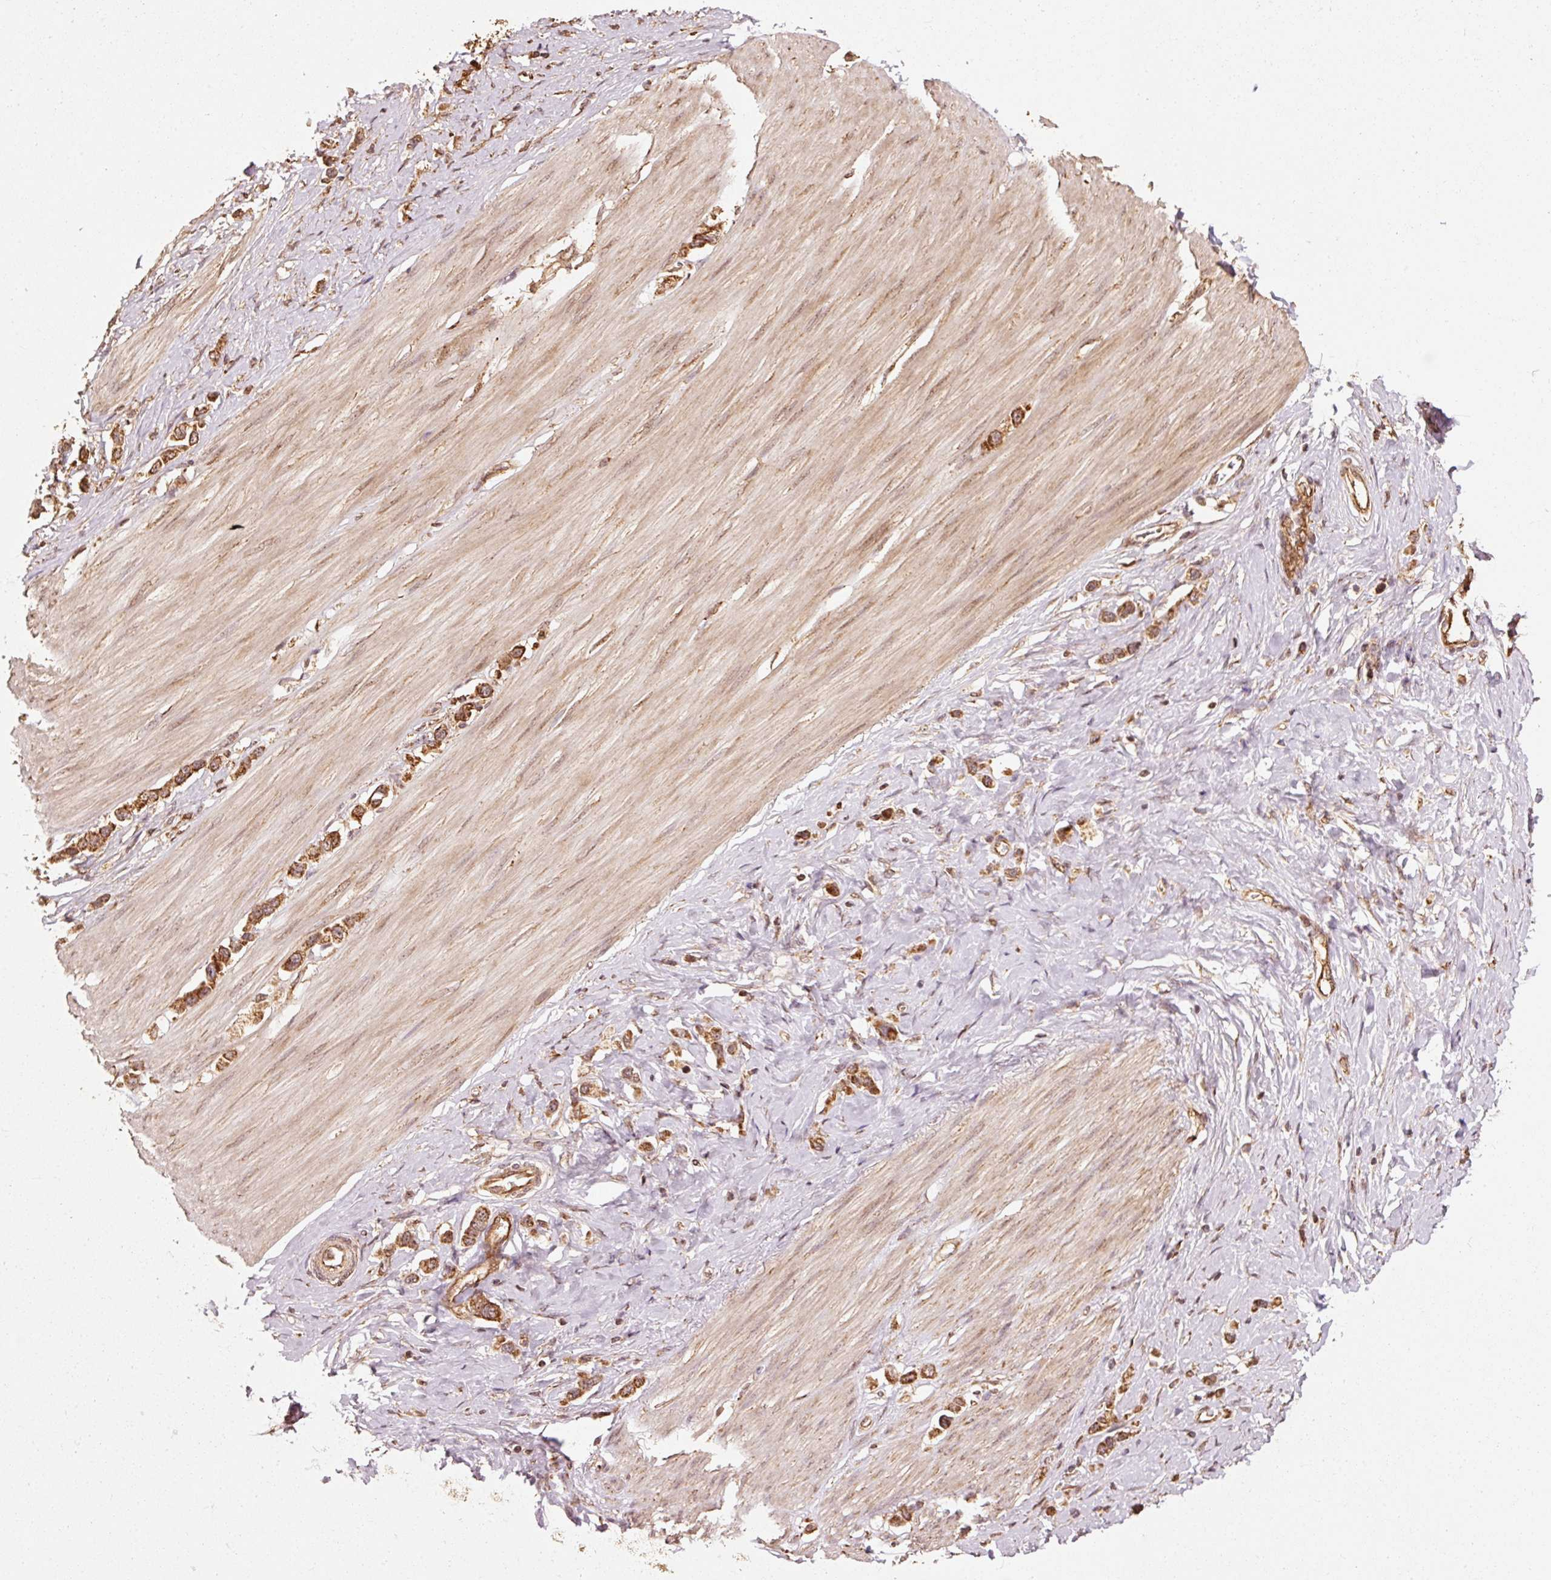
{"staining": {"intensity": "strong", "quantity": ">75%", "location": "cytoplasmic/membranous"}, "tissue": "stomach cancer", "cell_type": "Tumor cells", "image_type": "cancer", "snomed": [{"axis": "morphology", "description": "Adenocarcinoma, NOS"}, {"axis": "topography", "description": "Stomach"}], "caption": "IHC photomicrograph of neoplastic tissue: stomach adenocarcinoma stained using immunohistochemistry demonstrates high levels of strong protein expression localized specifically in the cytoplasmic/membranous of tumor cells, appearing as a cytoplasmic/membranous brown color.", "gene": "MRPL16", "patient": {"sex": "female", "age": 65}}